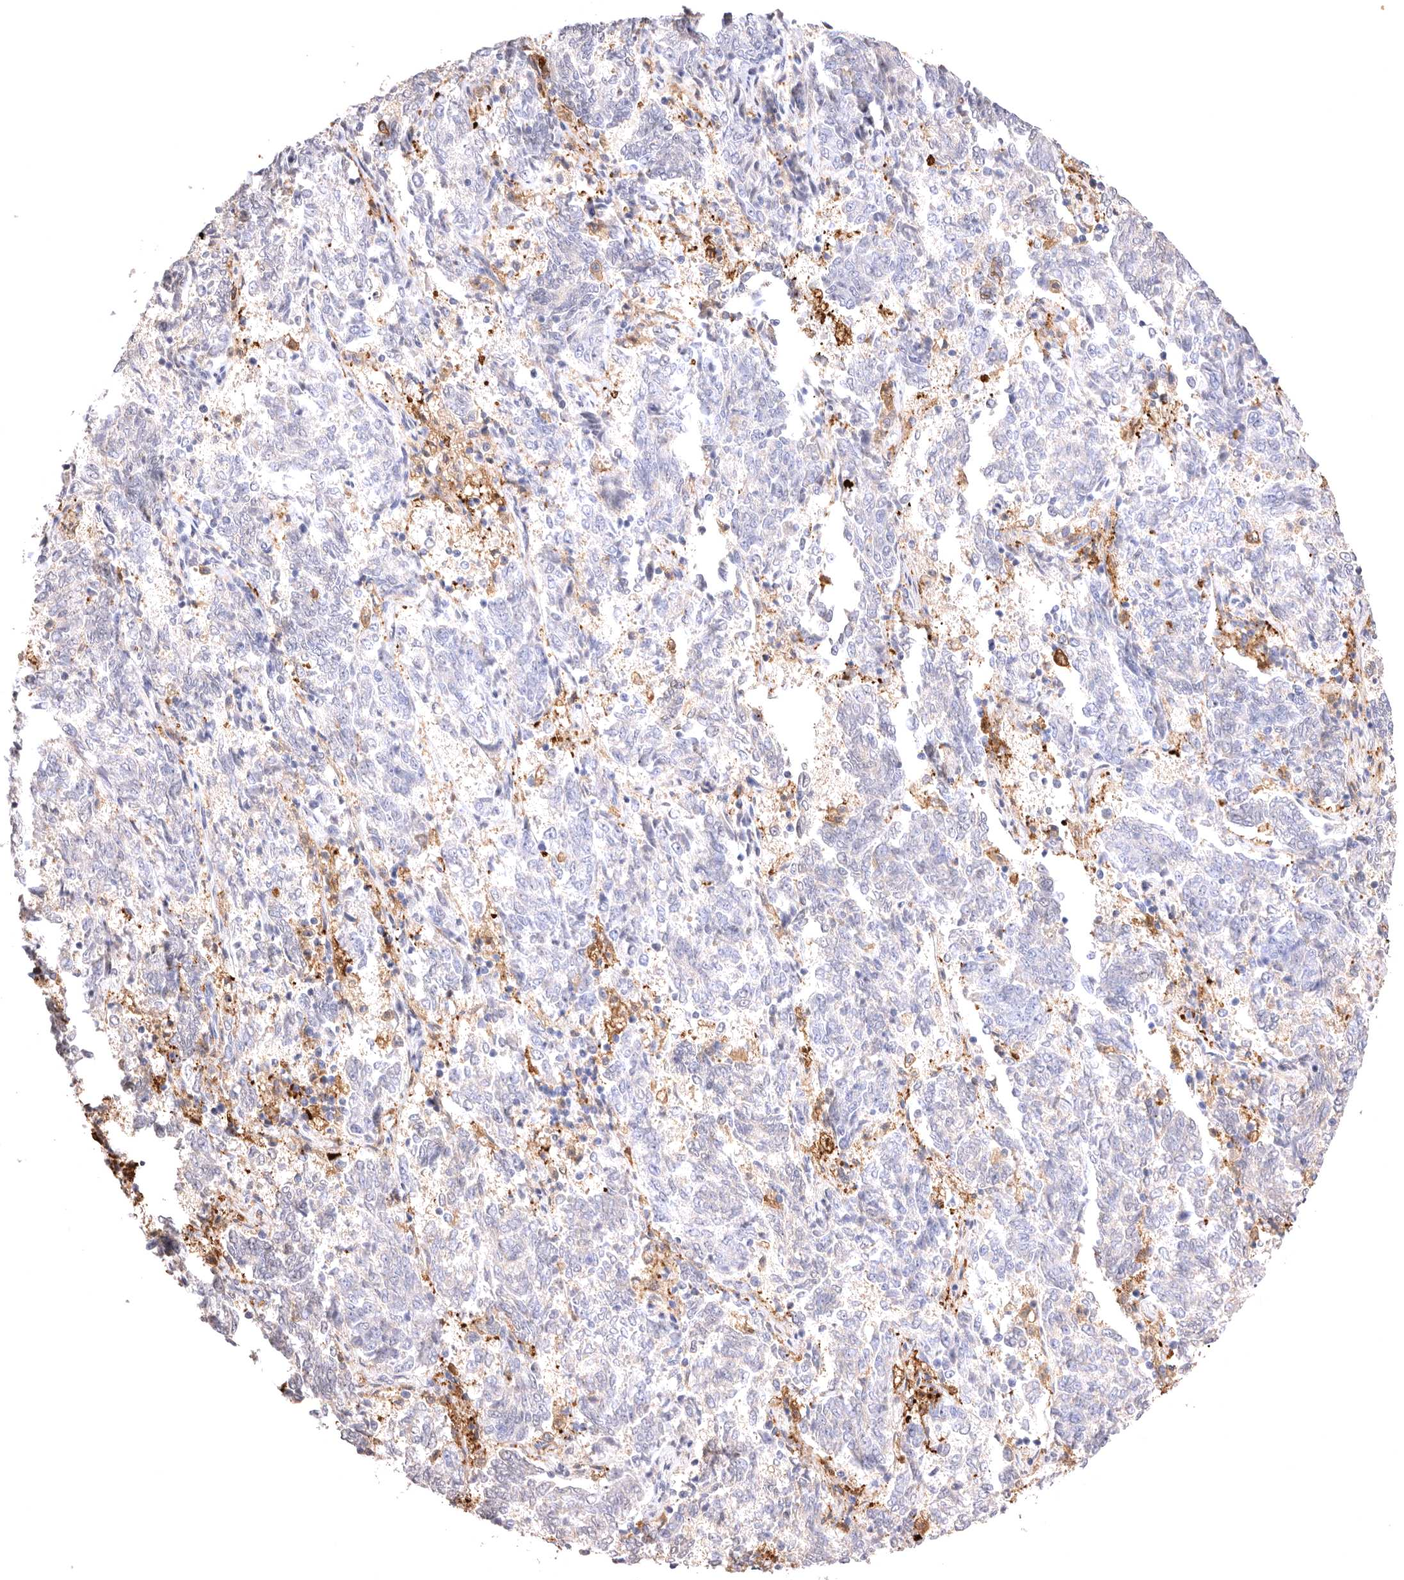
{"staining": {"intensity": "weak", "quantity": "<25%", "location": "cytoplasmic/membranous"}, "tissue": "endometrial cancer", "cell_type": "Tumor cells", "image_type": "cancer", "snomed": [{"axis": "morphology", "description": "Adenocarcinoma, NOS"}, {"axis": "topography", "description": "Endometrium"}], "caption": "Immunohistochemistry image of human endometrial cancer (adenocarcinoma) stained for a protein (brown), which shows no expression in tumor cells.", "gene": "VPS45", "patient": {"sex": "female", "age": 80}}